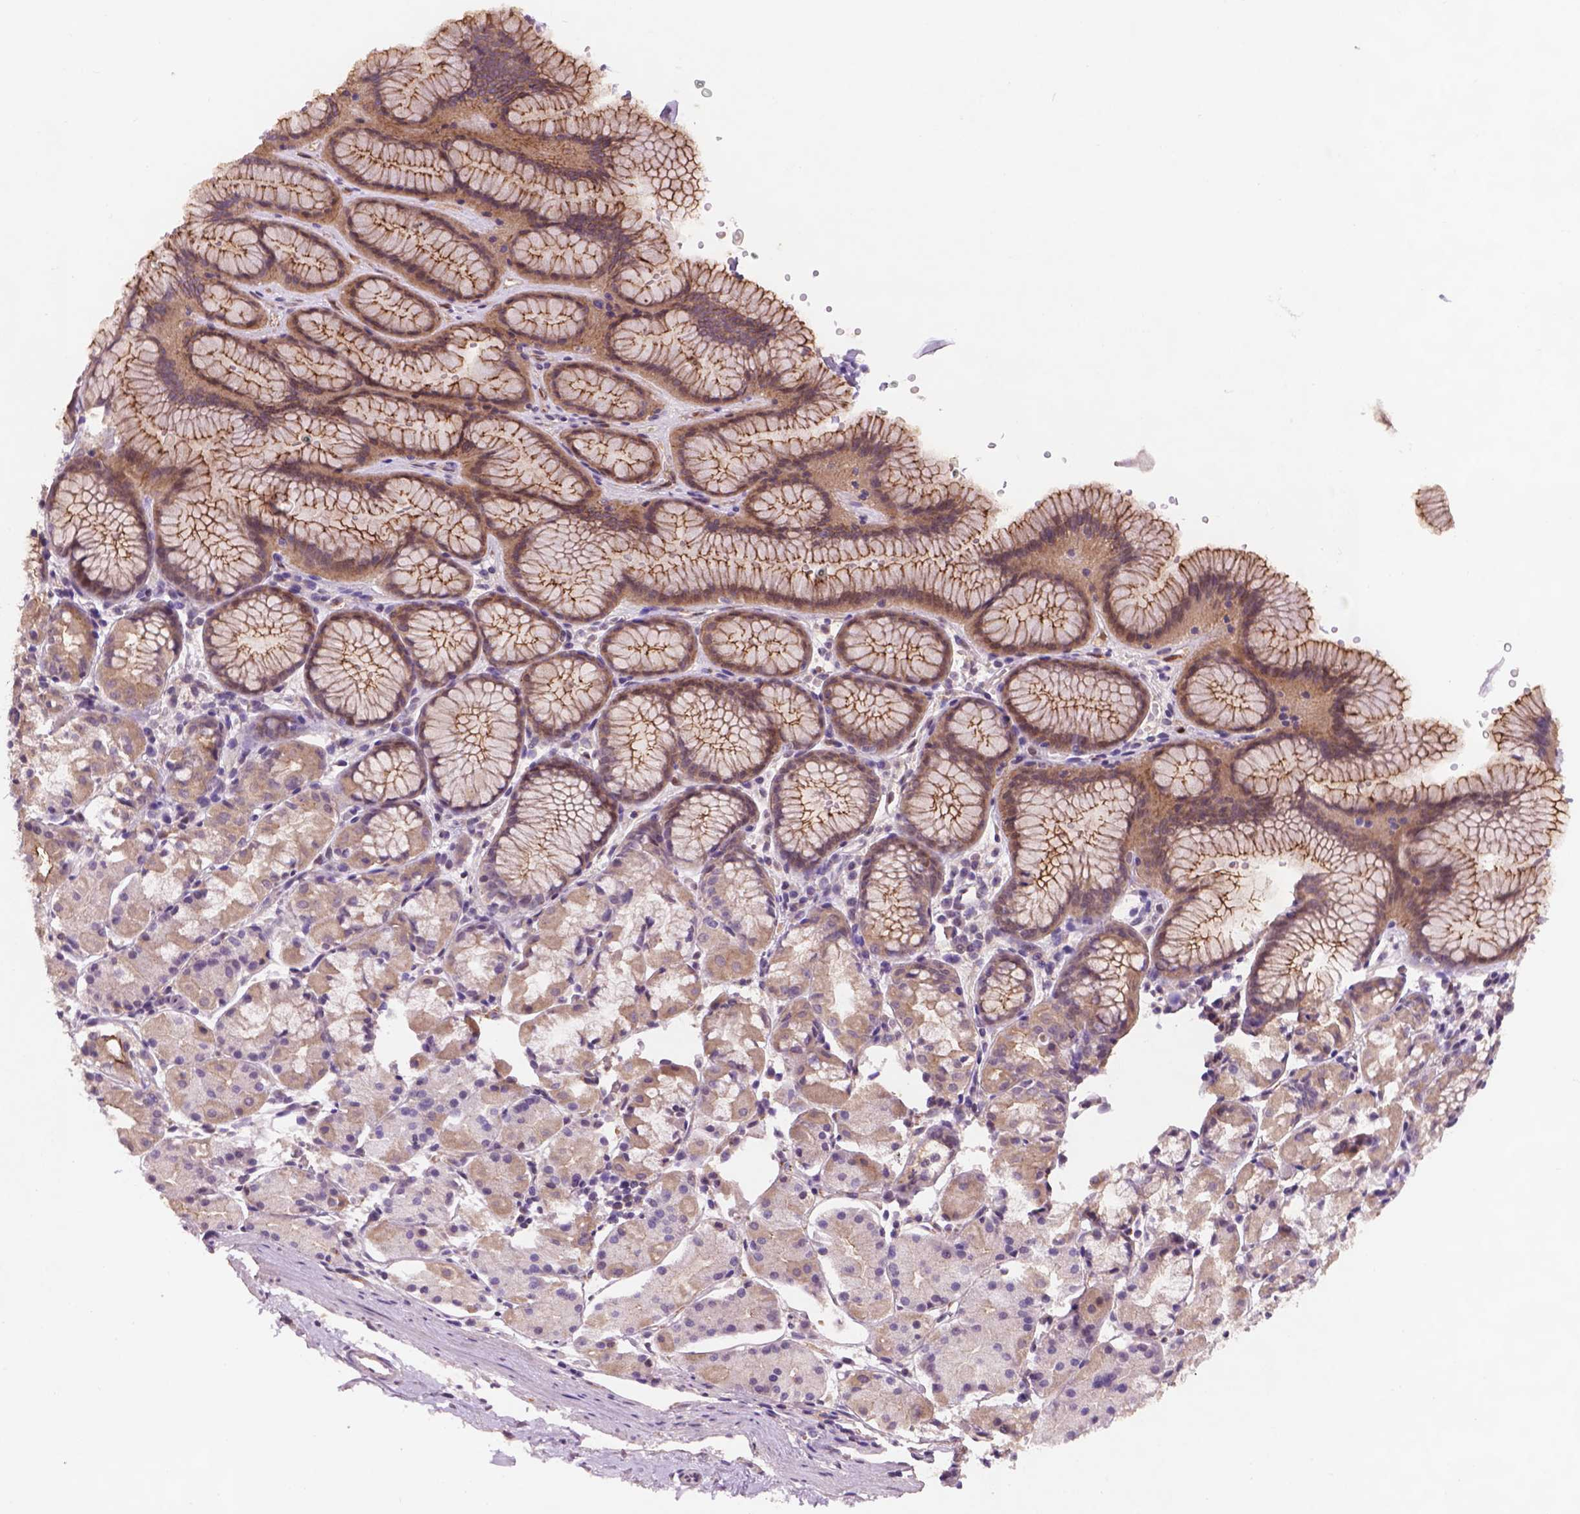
{"staining": {"intensity": "moderate", "quantity": "<25%", "location": "cytoplasmic/membranous"}, "tissue": "stomach", "cell_type": "Glandular cells", "image_type": "normal", "snomed": [{"axis": "morphology", "description": "Normal tissue, NOS"}, {"axis": "topography", "description": "Stomach, upper"}], "caption": "Human stomach stained for a protein (brown) reveals moderate cytoplasmic/membranous positive positivity in about <25% of glandular cells.", "gene": "GXYLT2", "patient": {"sex": "male", "age": 47}}